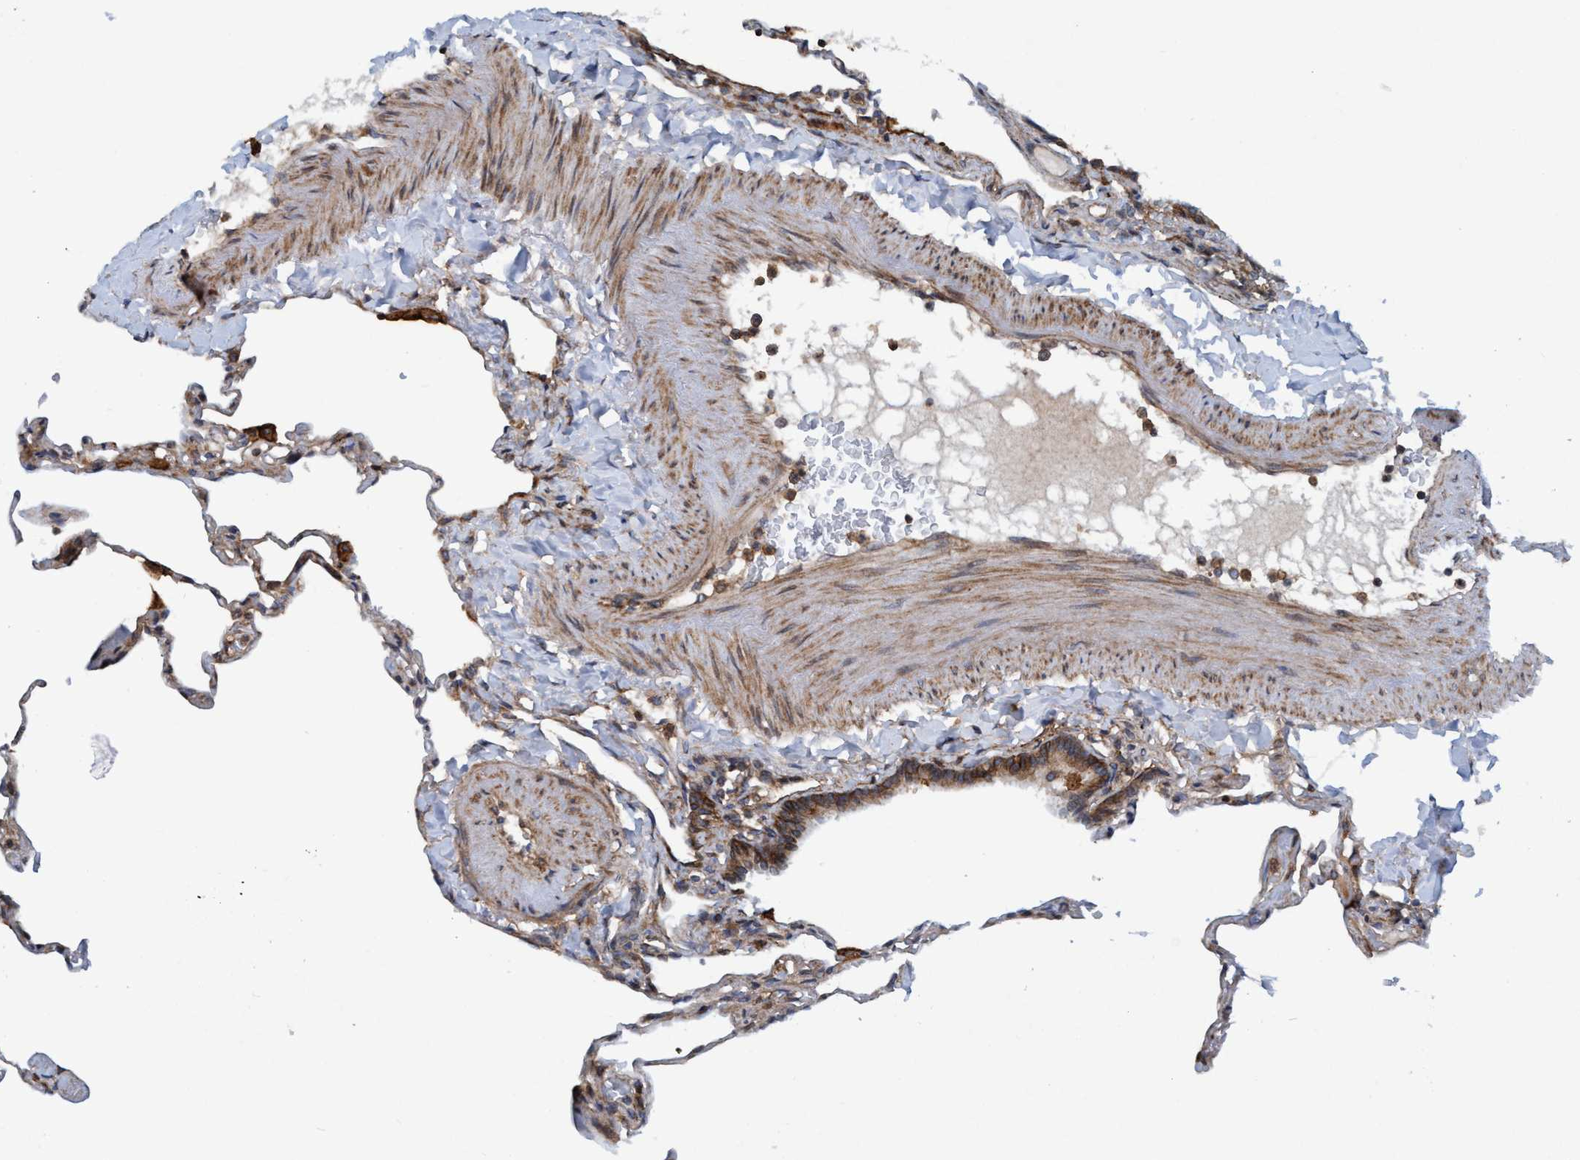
{"staining": {"intensity": "weak", "quantity": "<25%", "location": "cytoplasmic/membranous"}, "tissue": "lung", "cell_type": "Alveolar cells", "image_type": "normal", "snomed": [{"axis": "morphology", "description": "Normal tissue, NOS"}, {"axis": "topography", "description": "Lung"}], "caption": "High power microscopy image of an IHC photomicrograph of unremarkable lung, revealing no significant positivity in alveolar cells.", "gene": "SLC16A3", "patient": {"sex": "male", "age": 59}}